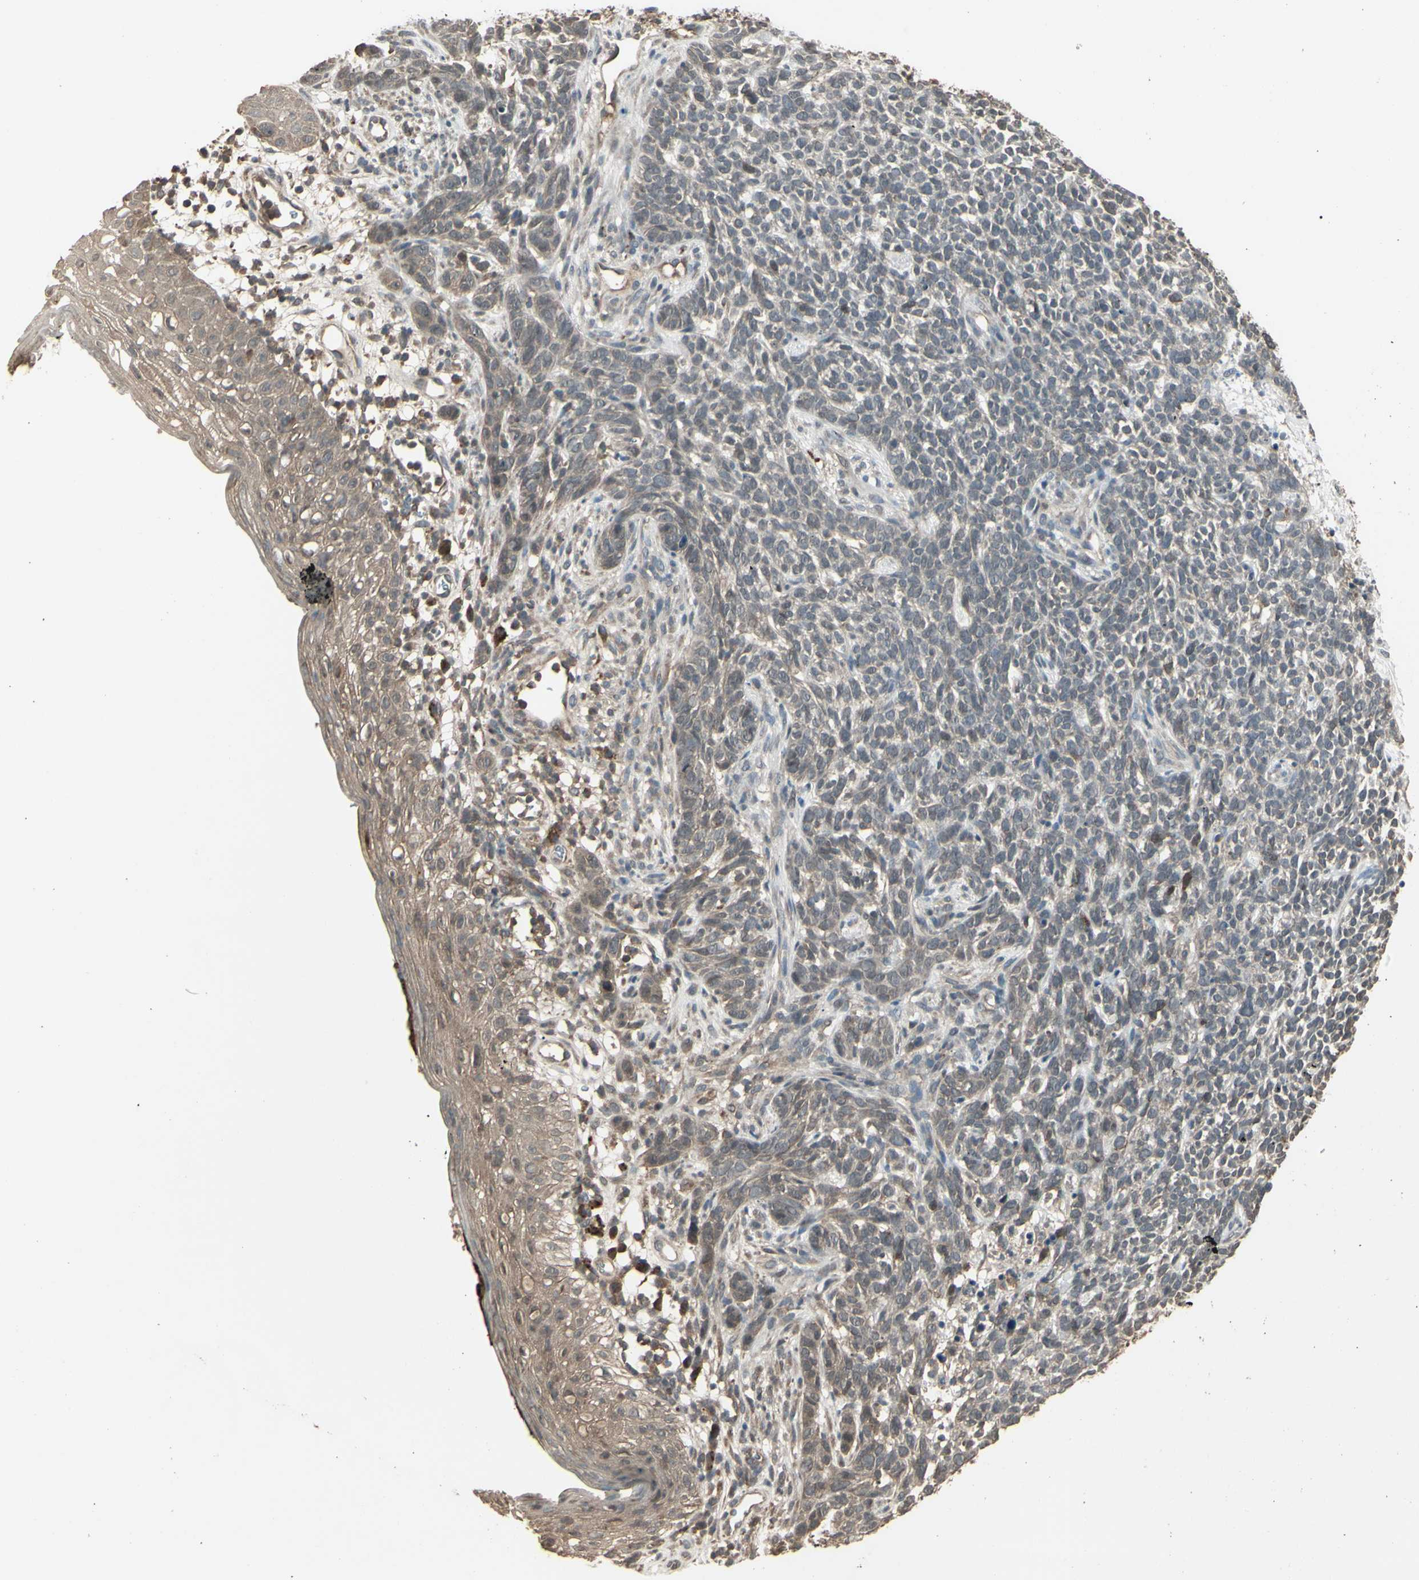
{"staining": {"intensity": "weak", "quantity": ">75%", "location": "cytoplasmic/membranous"}, "tissue": "skin cancer", "cell_type": "Tumor cells", "image_type": "cancer", "snomed": [{"axis": "morphology", "description": "Basal cell carcinoma"}, {"axis": "topography", "description": "Skin"}], "caption": "Skin cancer stained with a protein marker demonstrates weak staining in tumor cells.", "gene": "GNAS", "patient": {"sex": "female", "age": 84}}